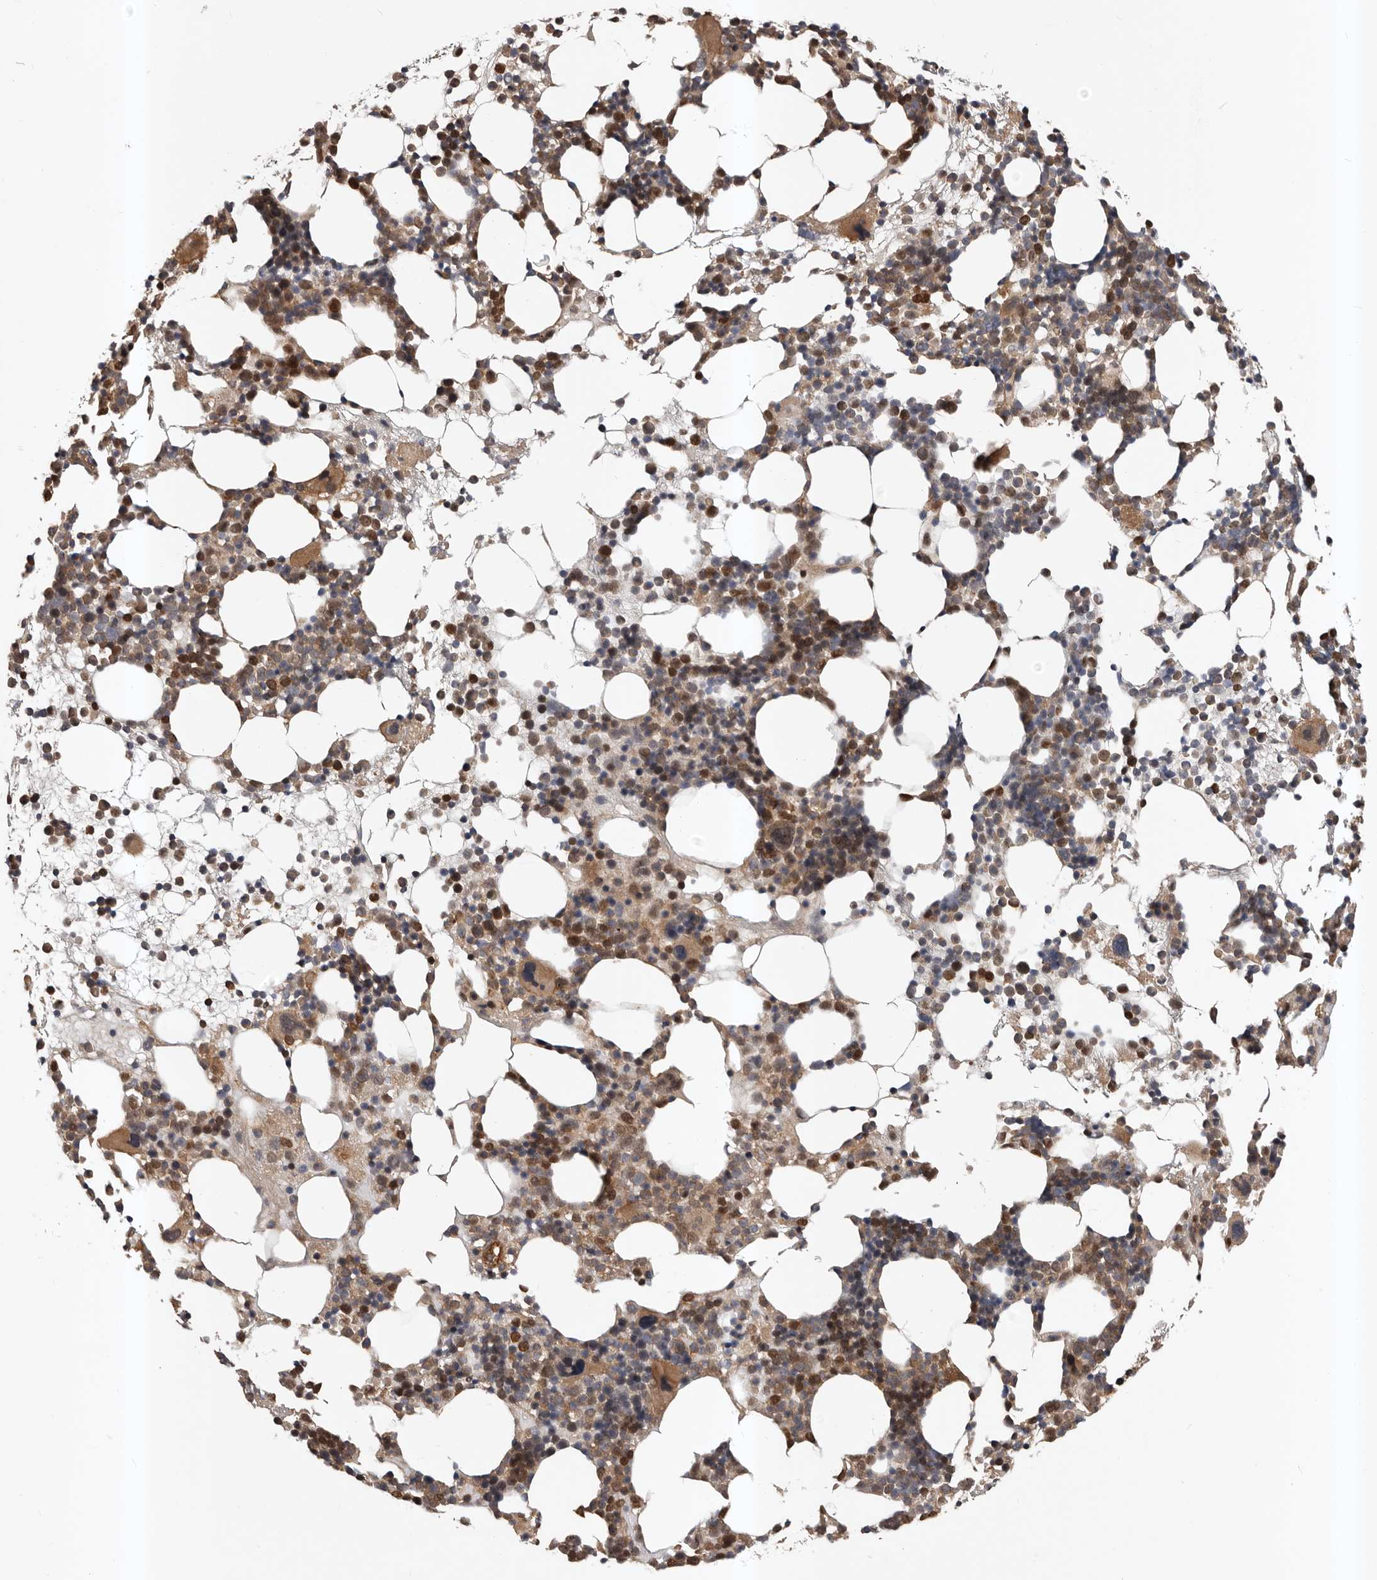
{"staining": {"intensity": "moderate", "quantity": ">75%", "location": "cytoplasmic/membranous,nuclear"}, "tissue": "bone marrow", "cell_type": "Hematopoietic cells", "image_type": "normal", "snomed": [{"axis": "morphology", "description": "Normal tissue, NOS"}, {"axis": "topography", "description": "Bone marrow"}], "caption": "About >75% of hematopoietic cells in benign human bone marrow reveal moderate cytoplasmic/membranous,nuclear protein staining as visualized by brown immunohistochemical staining.", "gene": "PNRC2", "patient": {"sex": "female", "age": 57}}